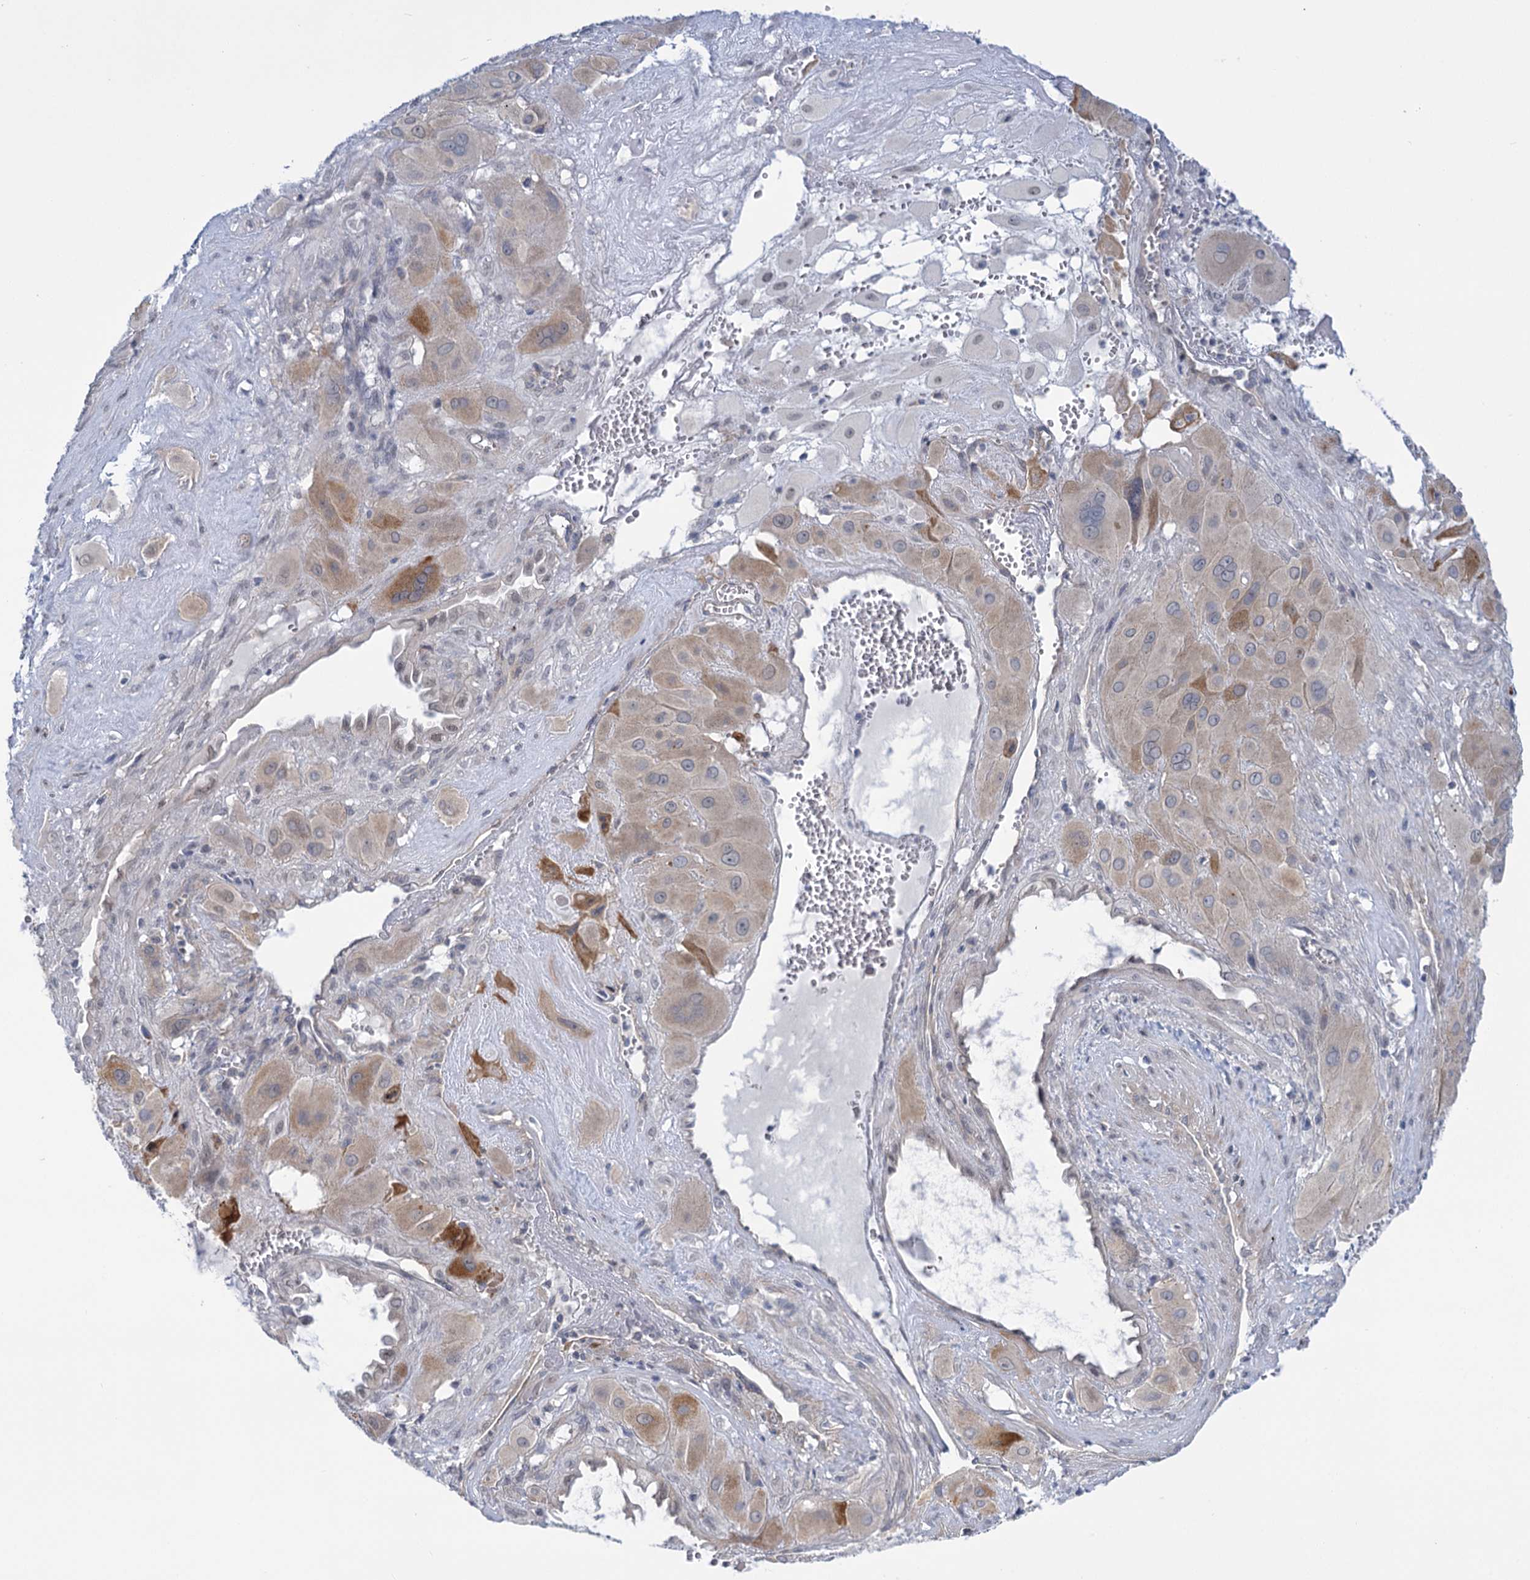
{"staining": {"intensity": "moderate", "quantity": "<25%", "location": "cytoplasmic/membranous"}, "tissue": "cervical cancer", "cell_type": "Tumor cells", "image_type": "cancer", "snomed": [{"axis": "morphology", "description": "Squamous cell carcinoma, NOS"}, {"axis": "topography", "description": "Cervix"}], "caption": "IHC photomicrograph of neoplastic tissue: human squamous cell carcinoma (cervical) stained using immunohistochemistry (IHC) demonstrates low levels of moderate protein expression localized specifically in the cytoplasmic/membranous of tumor cells, appearing as a cytoplasmic/membranous brown color.", "gene": "MBLAC2", "patient": {"sex": "female", "age": 34}}